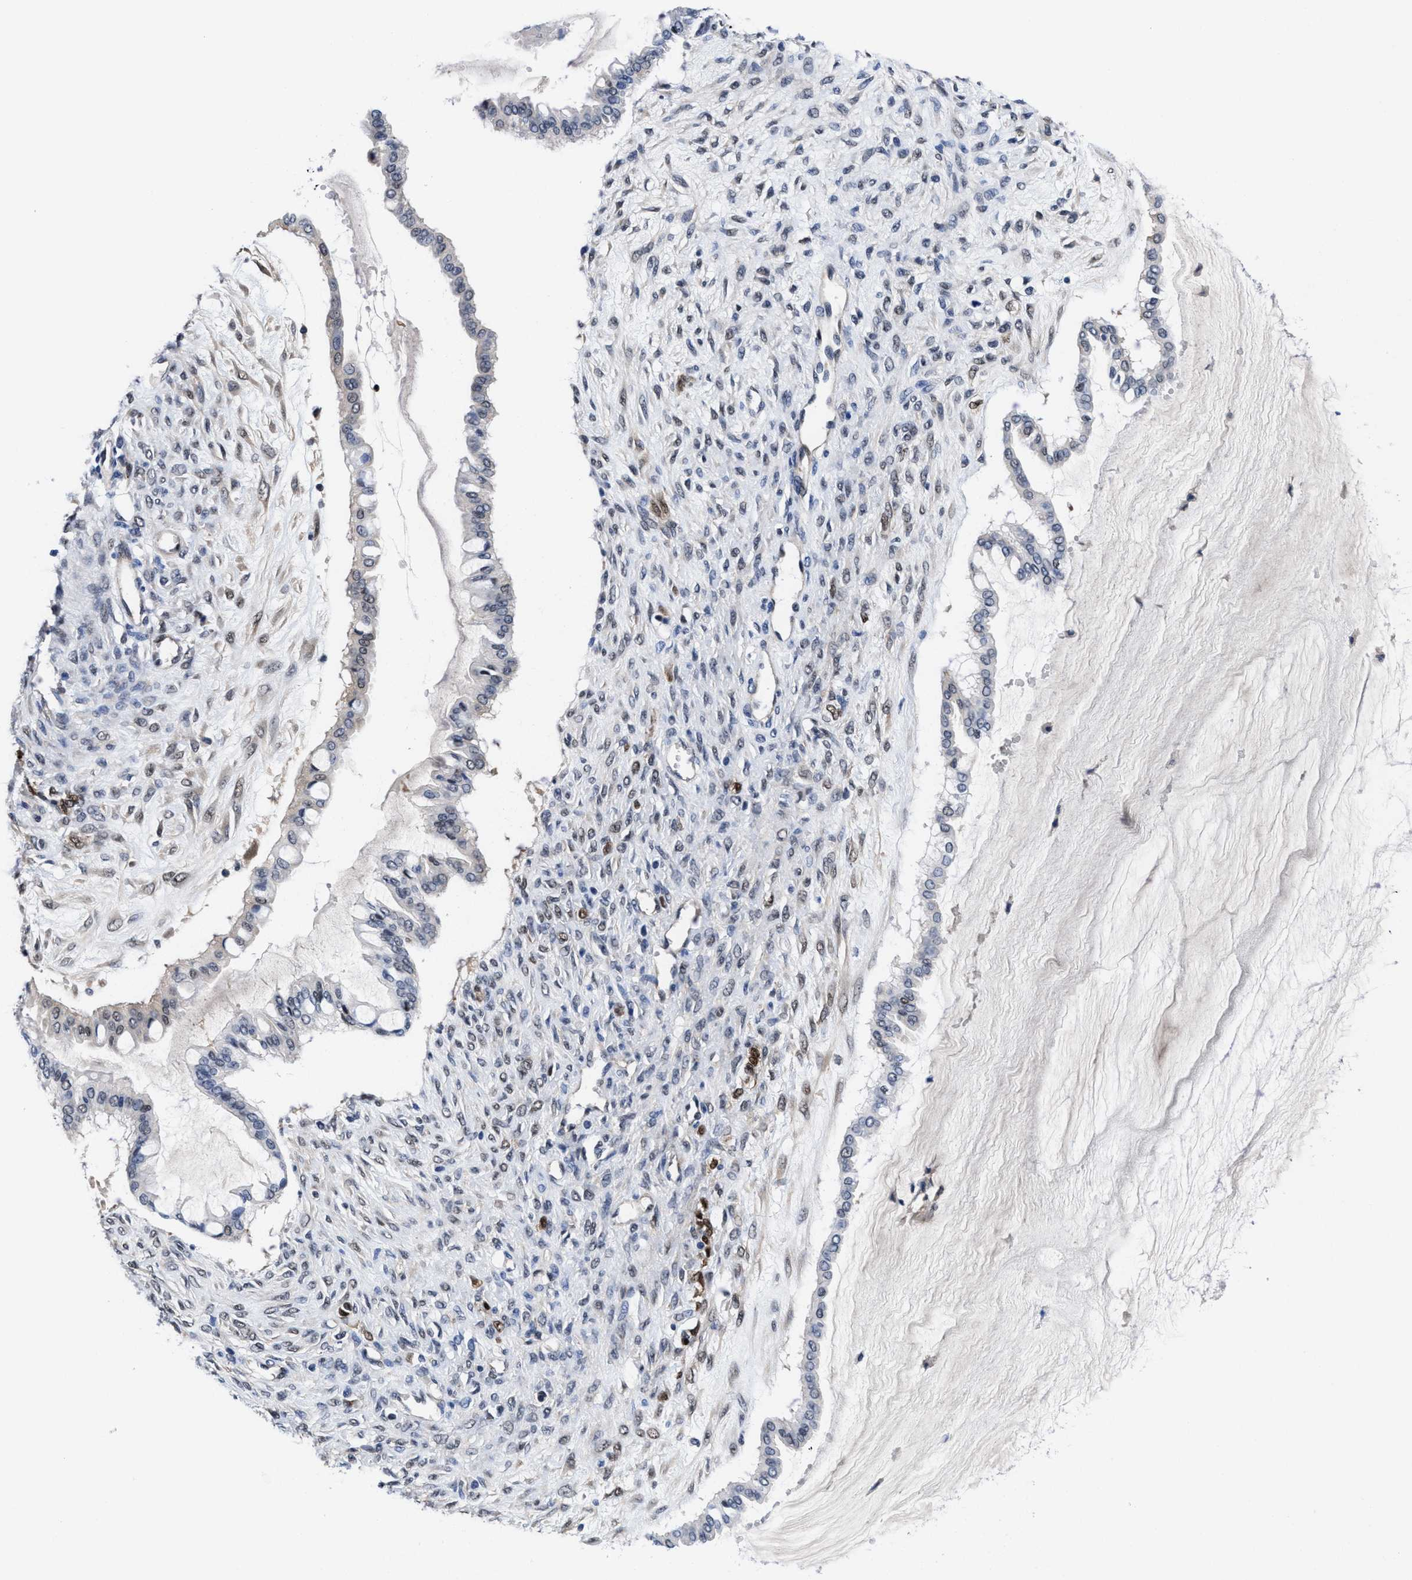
{"staining": {"intensity": "weak", "quantity": "<25%", "location": "nuclear"}, "tissue": "ovarian cancer", "cell_type": "Tumor cells", "image_type": "cancer", "snomed": [{"axis": "morphology", "description": "Cystadenocarcinoma, mucinous, NOS"}, {"axis": "topography", "description": "Ovary"}], "caption": "Immunohistochemistry (IHC) micrograph of human ovarian cancer (mucinous cystadenocarcinoma) stained for a protein (brown), which demonstrates no positivity in tumor cells.", "gene": "ACLY", "patient": {"sex": "female", "age": 73}}